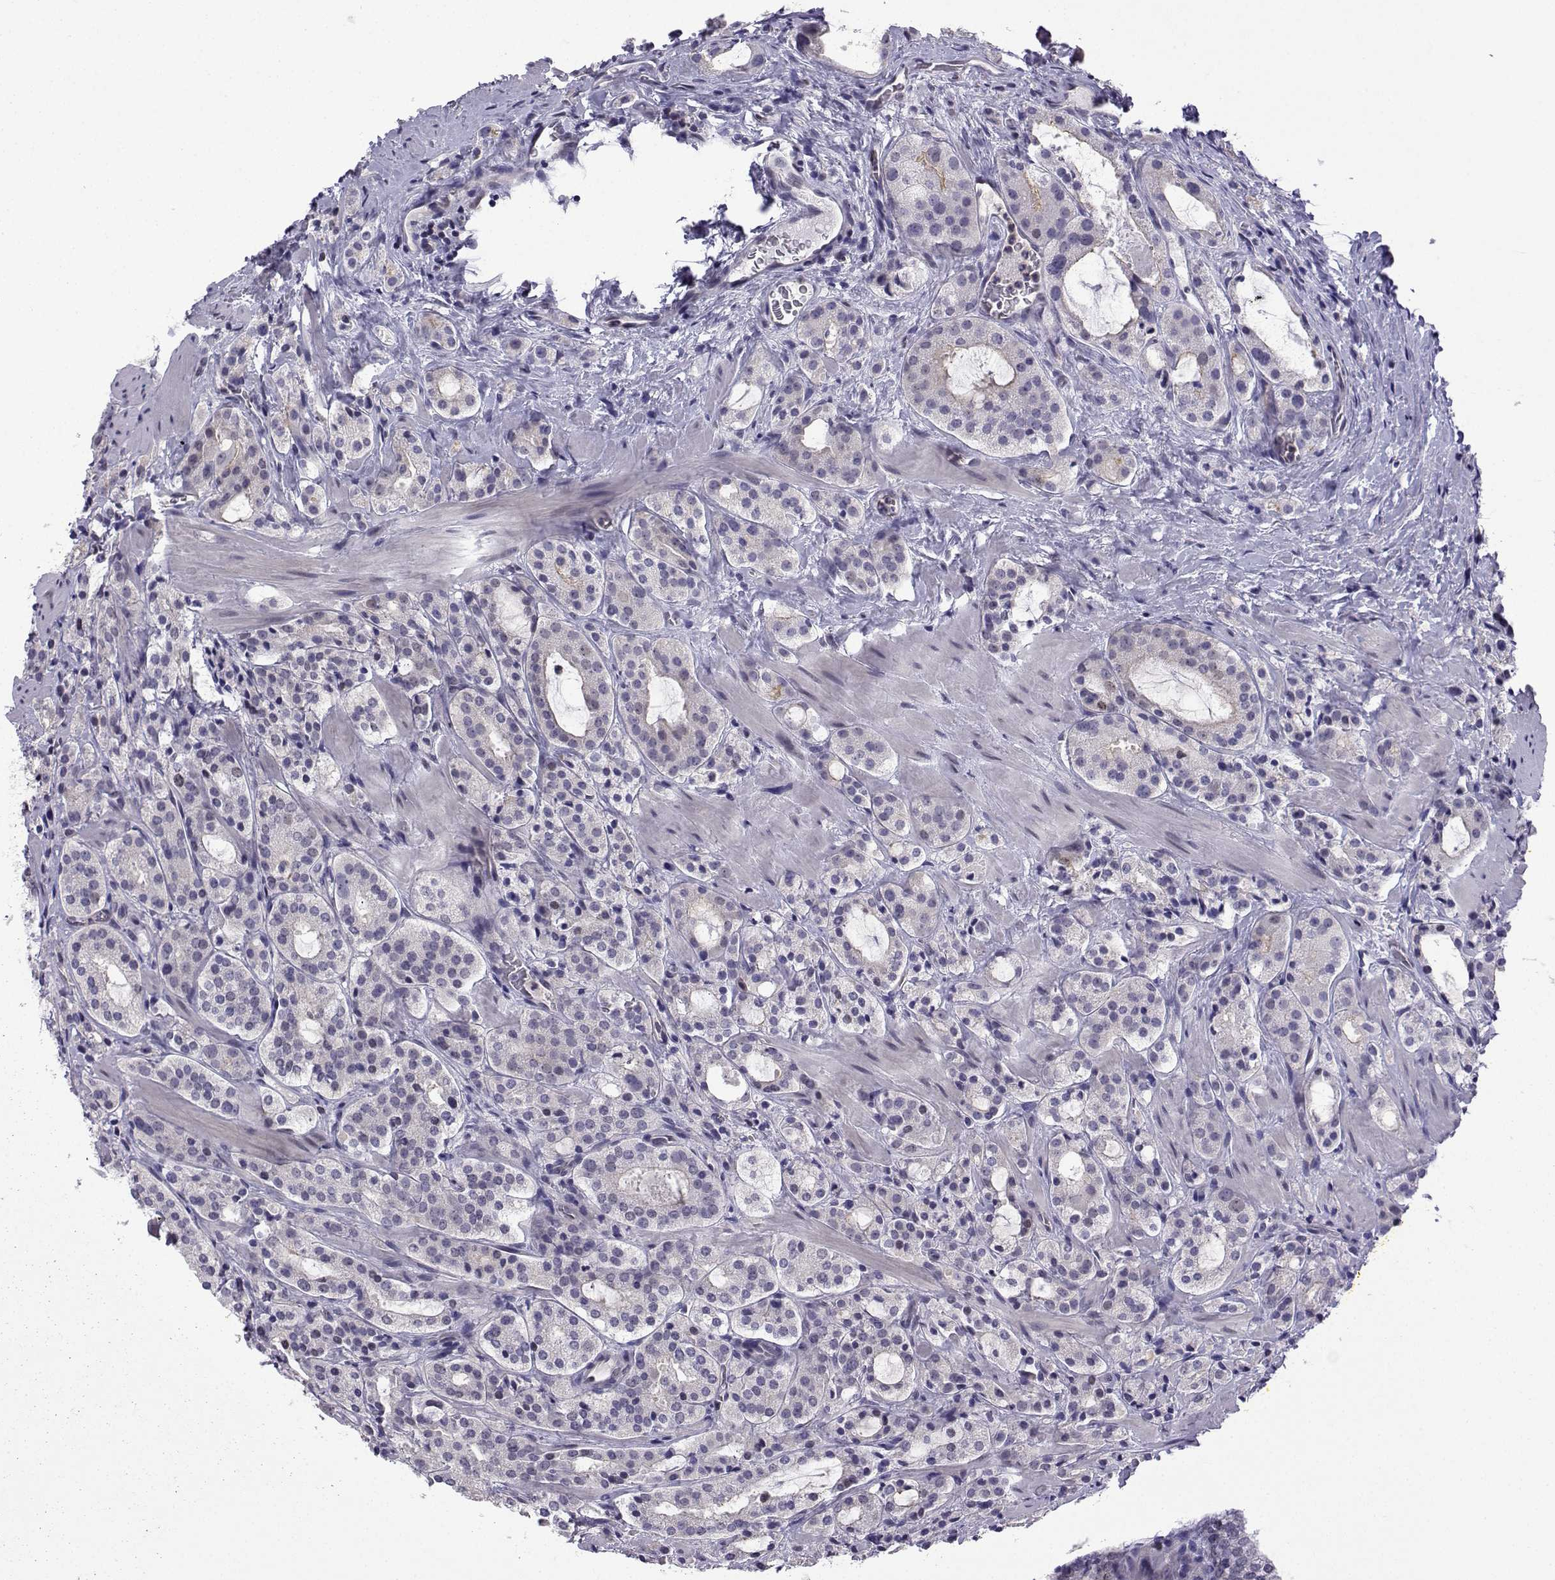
{"staining": {"intensity": "negative", "quantity": "none", "location": "none"}, "tissue": "prostate cancer", "cell_type": "Tumor cells", "image_type": "cancer", "snomed": [{"axis": "morphology", "description": "Adenocarcinoma, NOS"}, {"axis": "morphology", "description": "Adenocarcinoma, High grade"}, {"axis": "topography", "description": "Prostate"}], "caption": "This is an immunohistochemistry micrograph of human prostate cancer. There is no positivity in tumor cells.", "gene": "INCENP", "patient": {"sex": "male", "age": 62}}